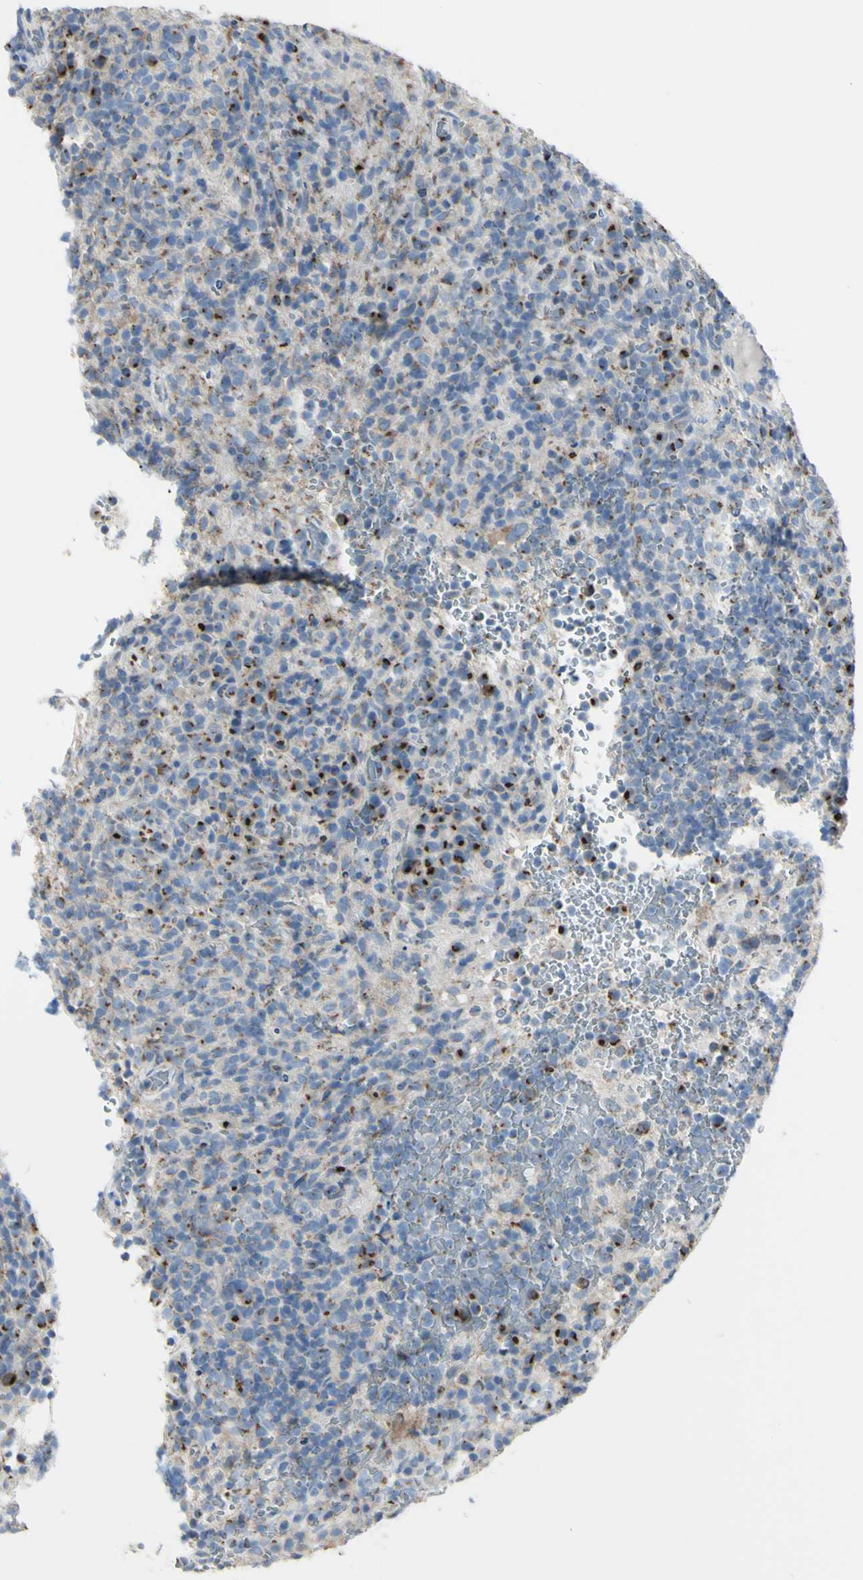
{"staining": {"intensity": "moderate", "quantity": "<25%", "location": "cytoplasmic/membranous"}, "tissue": "lymphoma", "cell_type": "Tumor cells", "image_type": "cancer", "snomed": [{"axis": "morphology", "description": "Malignant lymphoma, non-Hodgkin's type, High grade"}, {"axis": "topography", "description": "Lymph node"}], "caption": "This photomicrograph demonstrates malignant lymphoma, non-Hodgkin's type (high-grade) stained with IHC to label a protein in brown. The cytoplasmic/membranous of tumor cells show moderate positivity for the protein. Nuclei are counter-stained blue.", "gene": "B4GALT3", "patient": {"sex": "female", "age": 76}}